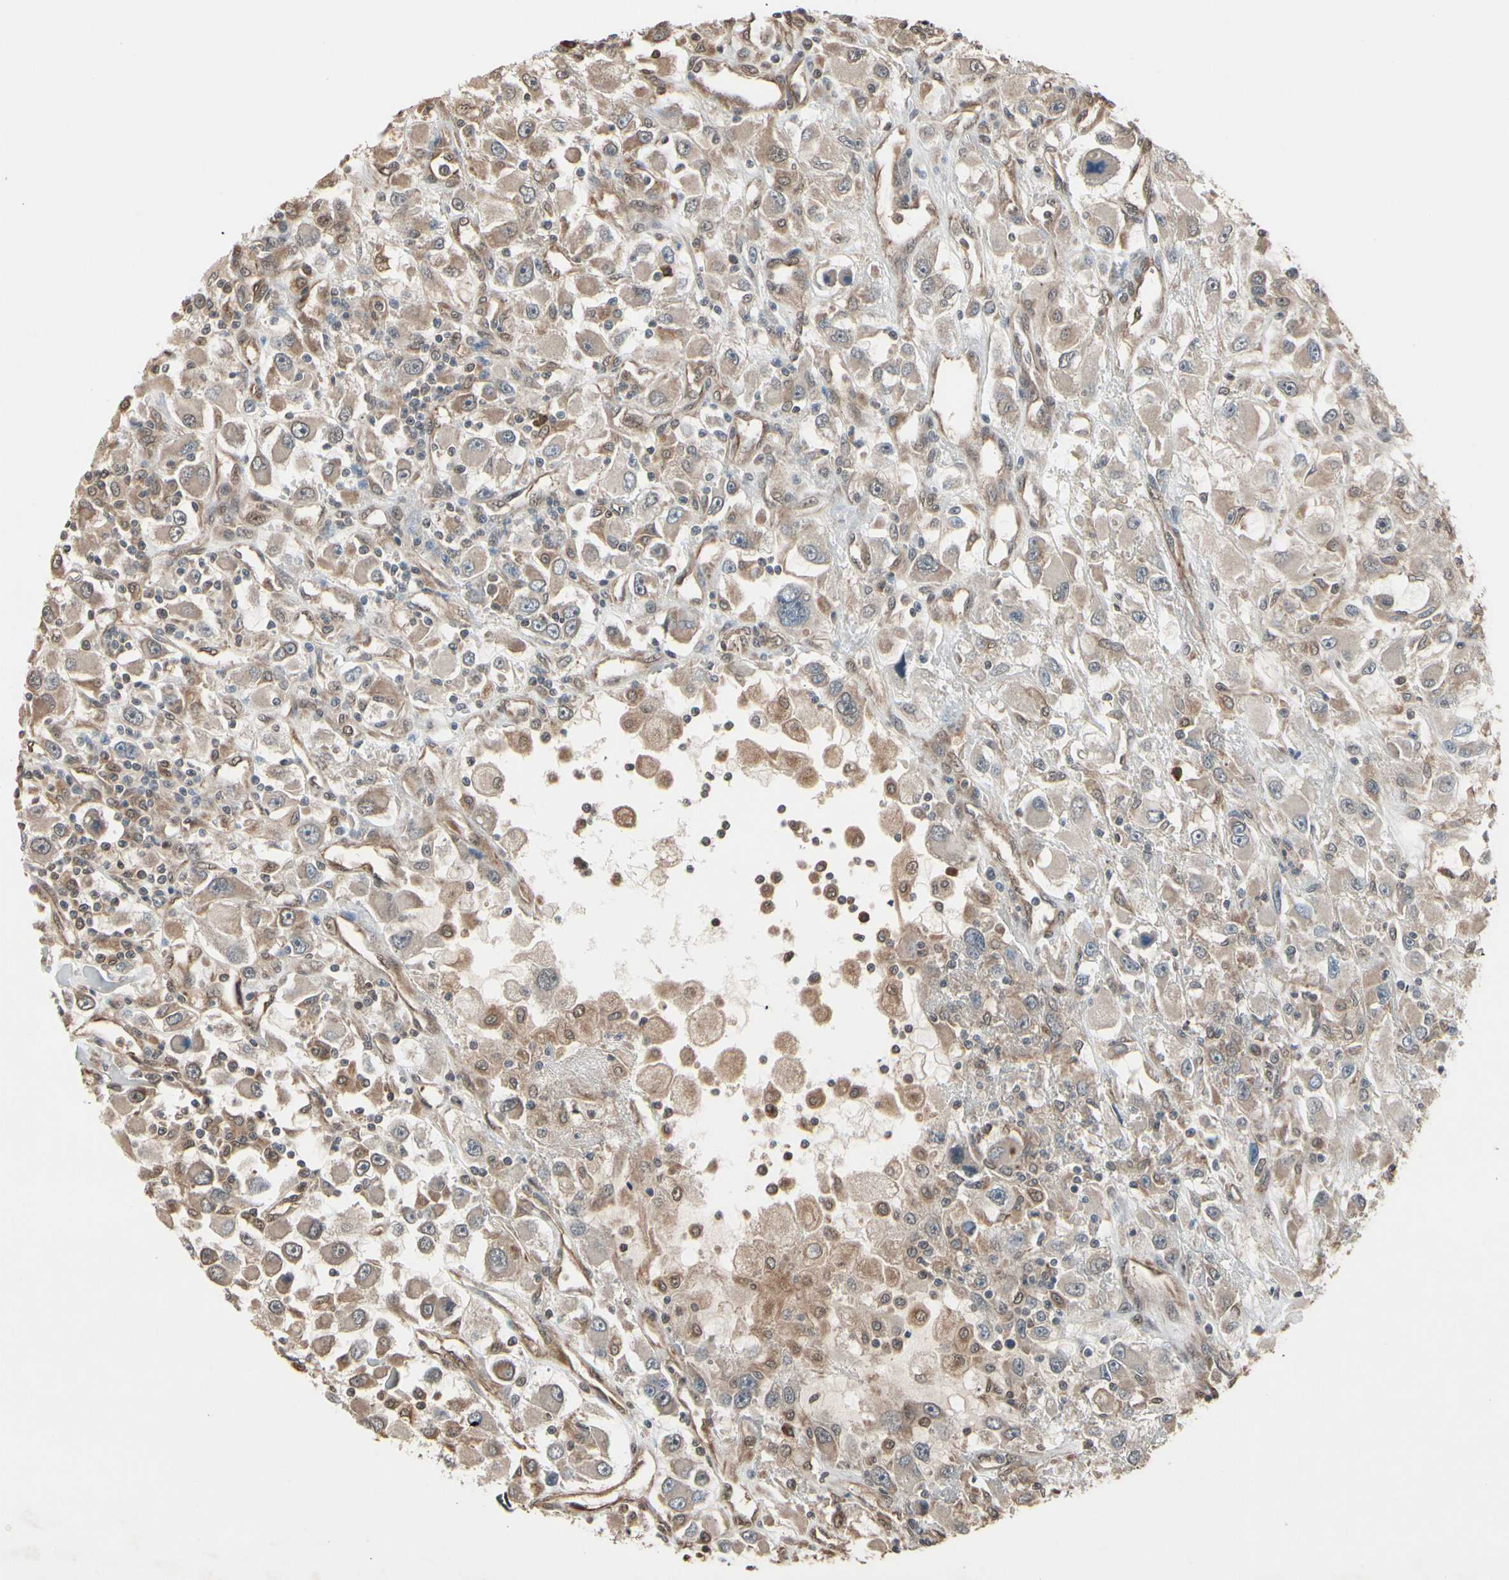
{"staining": {"intensity": "moderate", "quantity": ">75%", "location": "cytoplasmic/membranous"}, "tissue": "renal cancer", "cell_type": "Tumor cells", "image_type": "cancer", "snomed": [{"axis": "morphology", "description": "Adenocarcinoma, NOS"}, {"axis": "topography", "description": "Kidney"}], "caption": "Immunohistochemical staining of human renal cancer shows medium levels of moderate cytoplasmic/membranous protein positivity in approximately >75% of tumor cells.", "gene": "PNPLA7", "patient": {"sex": "female", "age": 52}}